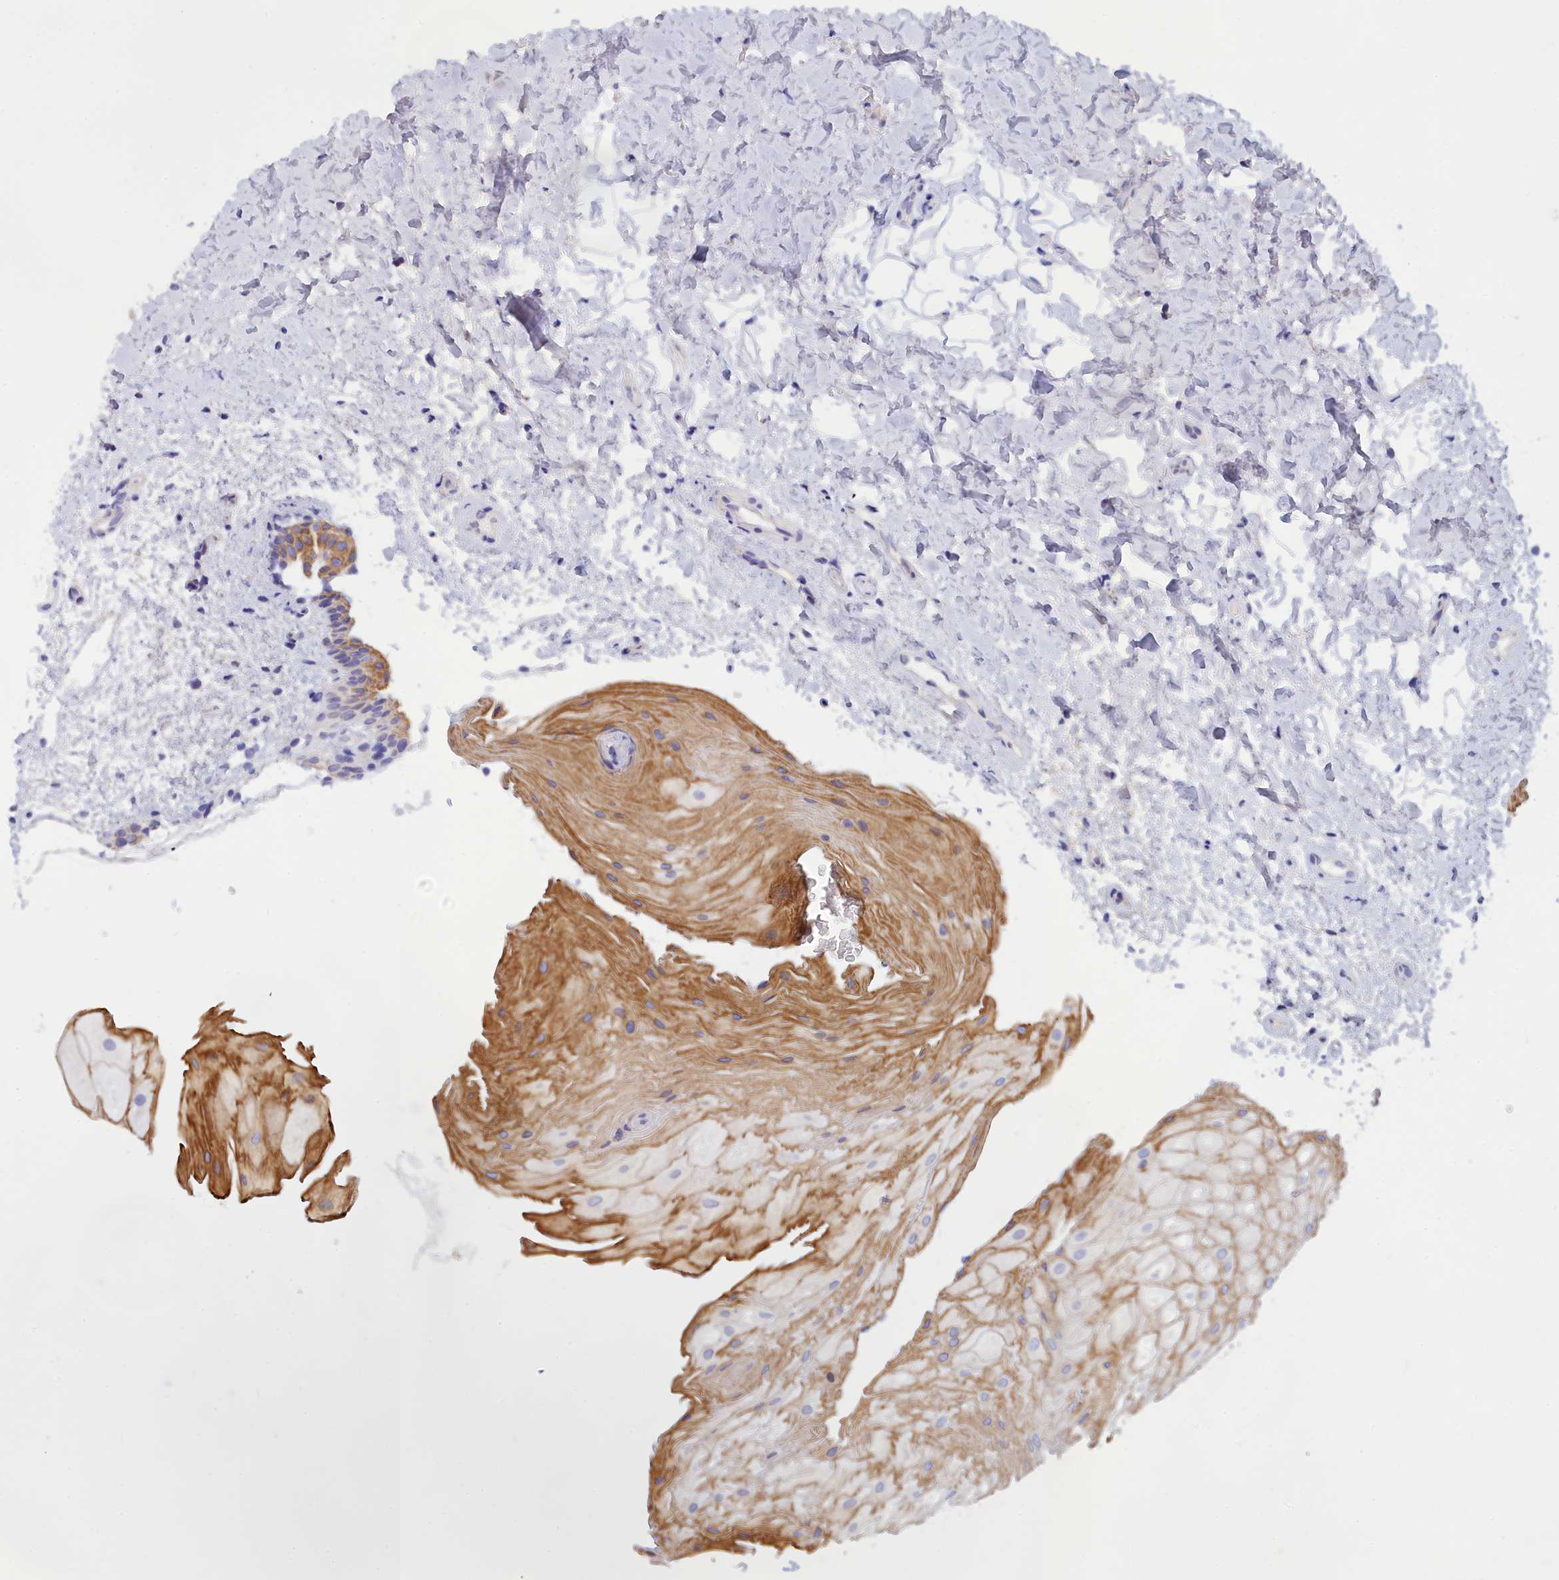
{"staining": {"intensity": "moderate", "quantity": "25%-75%", "location": "cytoplasmic/membranous"}, "tissue": "oral mucosa", "cell_type": "Squamous epithelial cells", "image_type": "normal", "snomed": [{"axis": "morphology", "description": "Normal tissue, NOS"}, {"axis": "topography", "description": "Oral tissue"}], "caption": "Moderate cytoplasmic/membranous expression is present in about 25%-75% of squamous epithelial cells in unremarkable oral mucosa.", "gene": "TMEM30B", "patient": {"sex": "female", "age": 54}}